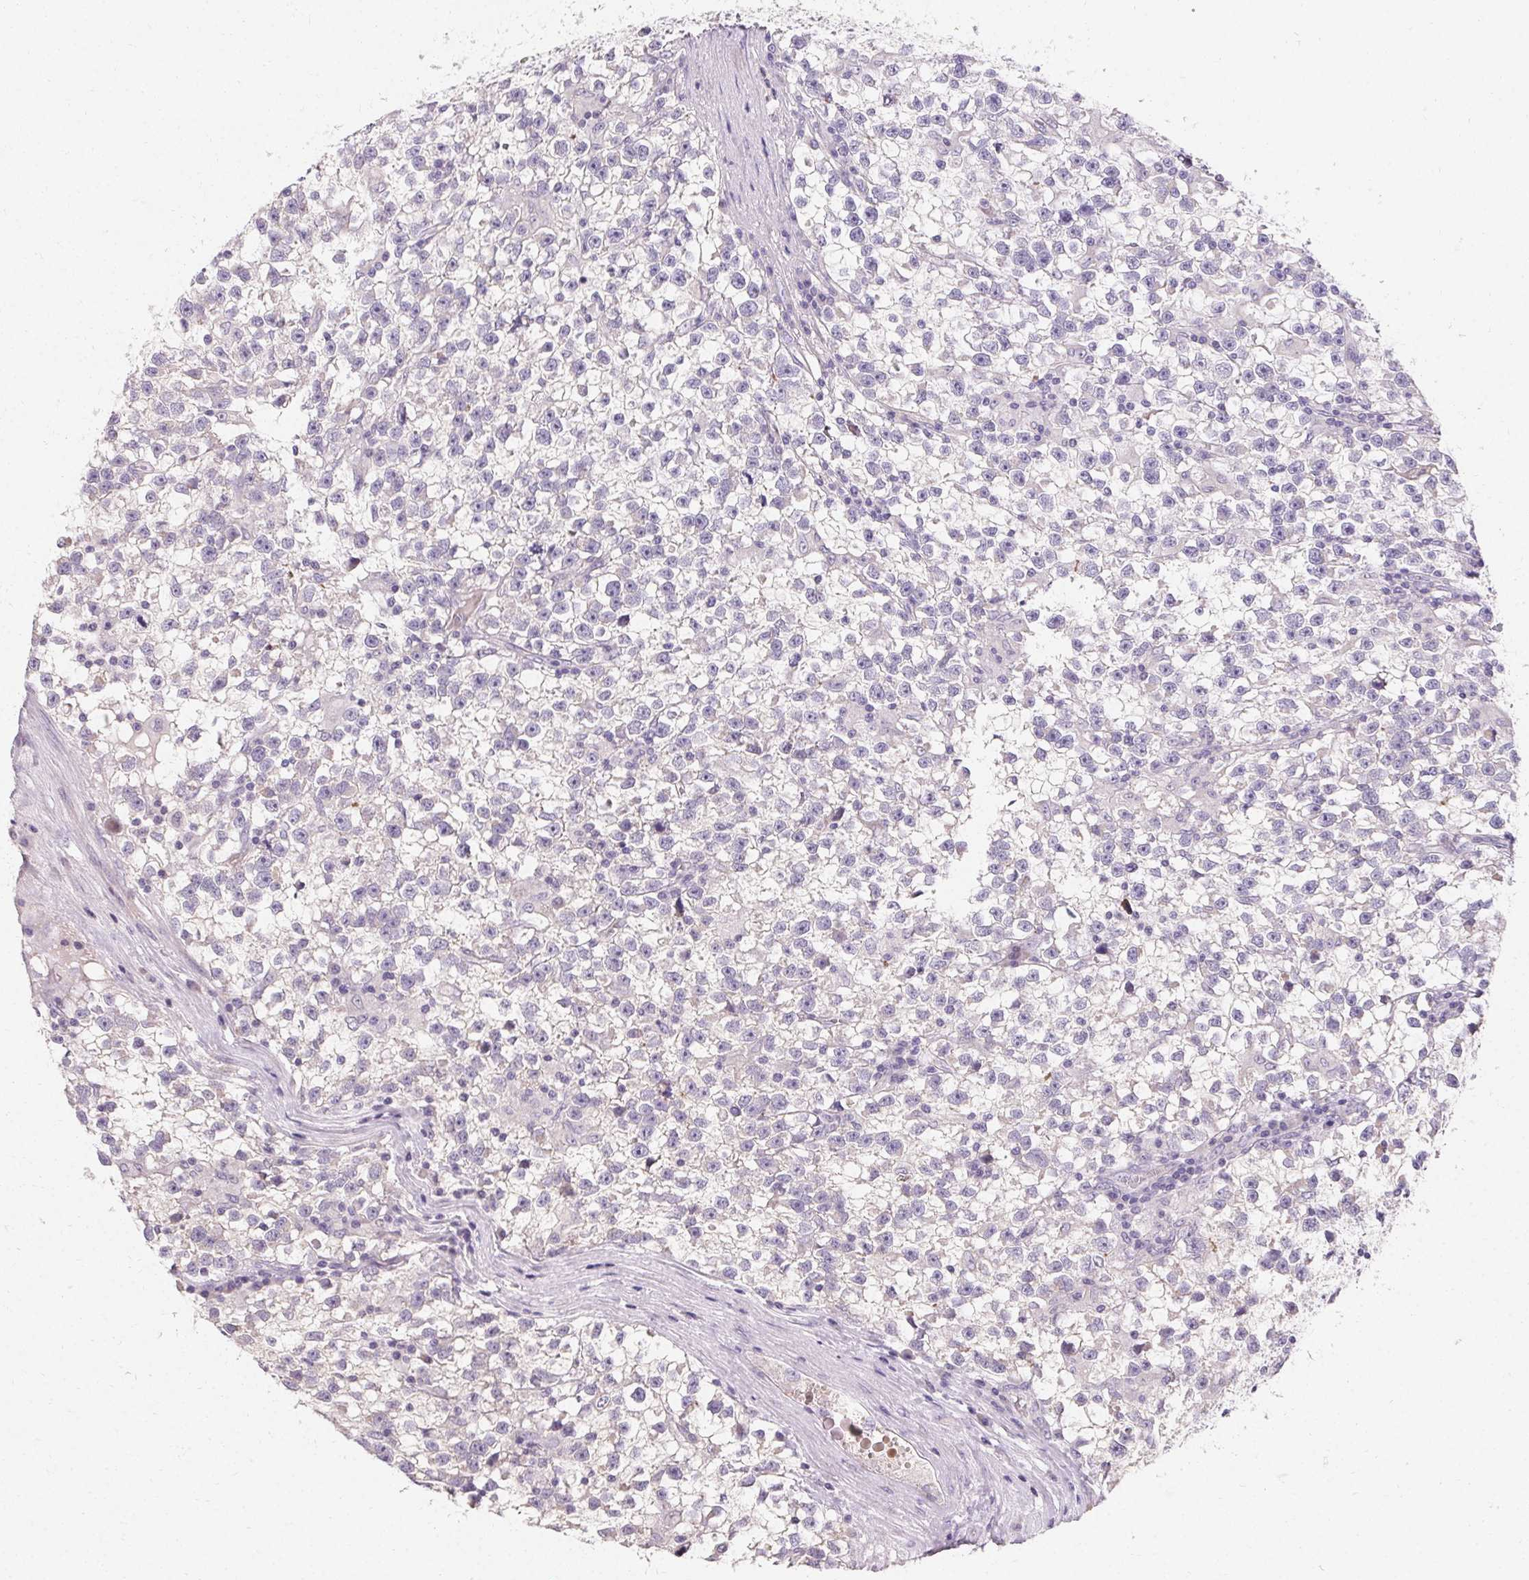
{"staining": {"intensity": "negative", "quantity": "none", "location": "none"}, "tissue": "testis cancer", "cell_type": "Tumor cells", "image_type": "cancer", "snomed": [{"axis": "morphology", "description": "Seminoma, NOS"}, {"axis": "topography", "description": "Testis"}], "caption": "Immunohistochemistry of testis seminoma displays no staining in tumor cells.", "gene": "TRIP13", "patient": {"sex": "male", "age": 31}}